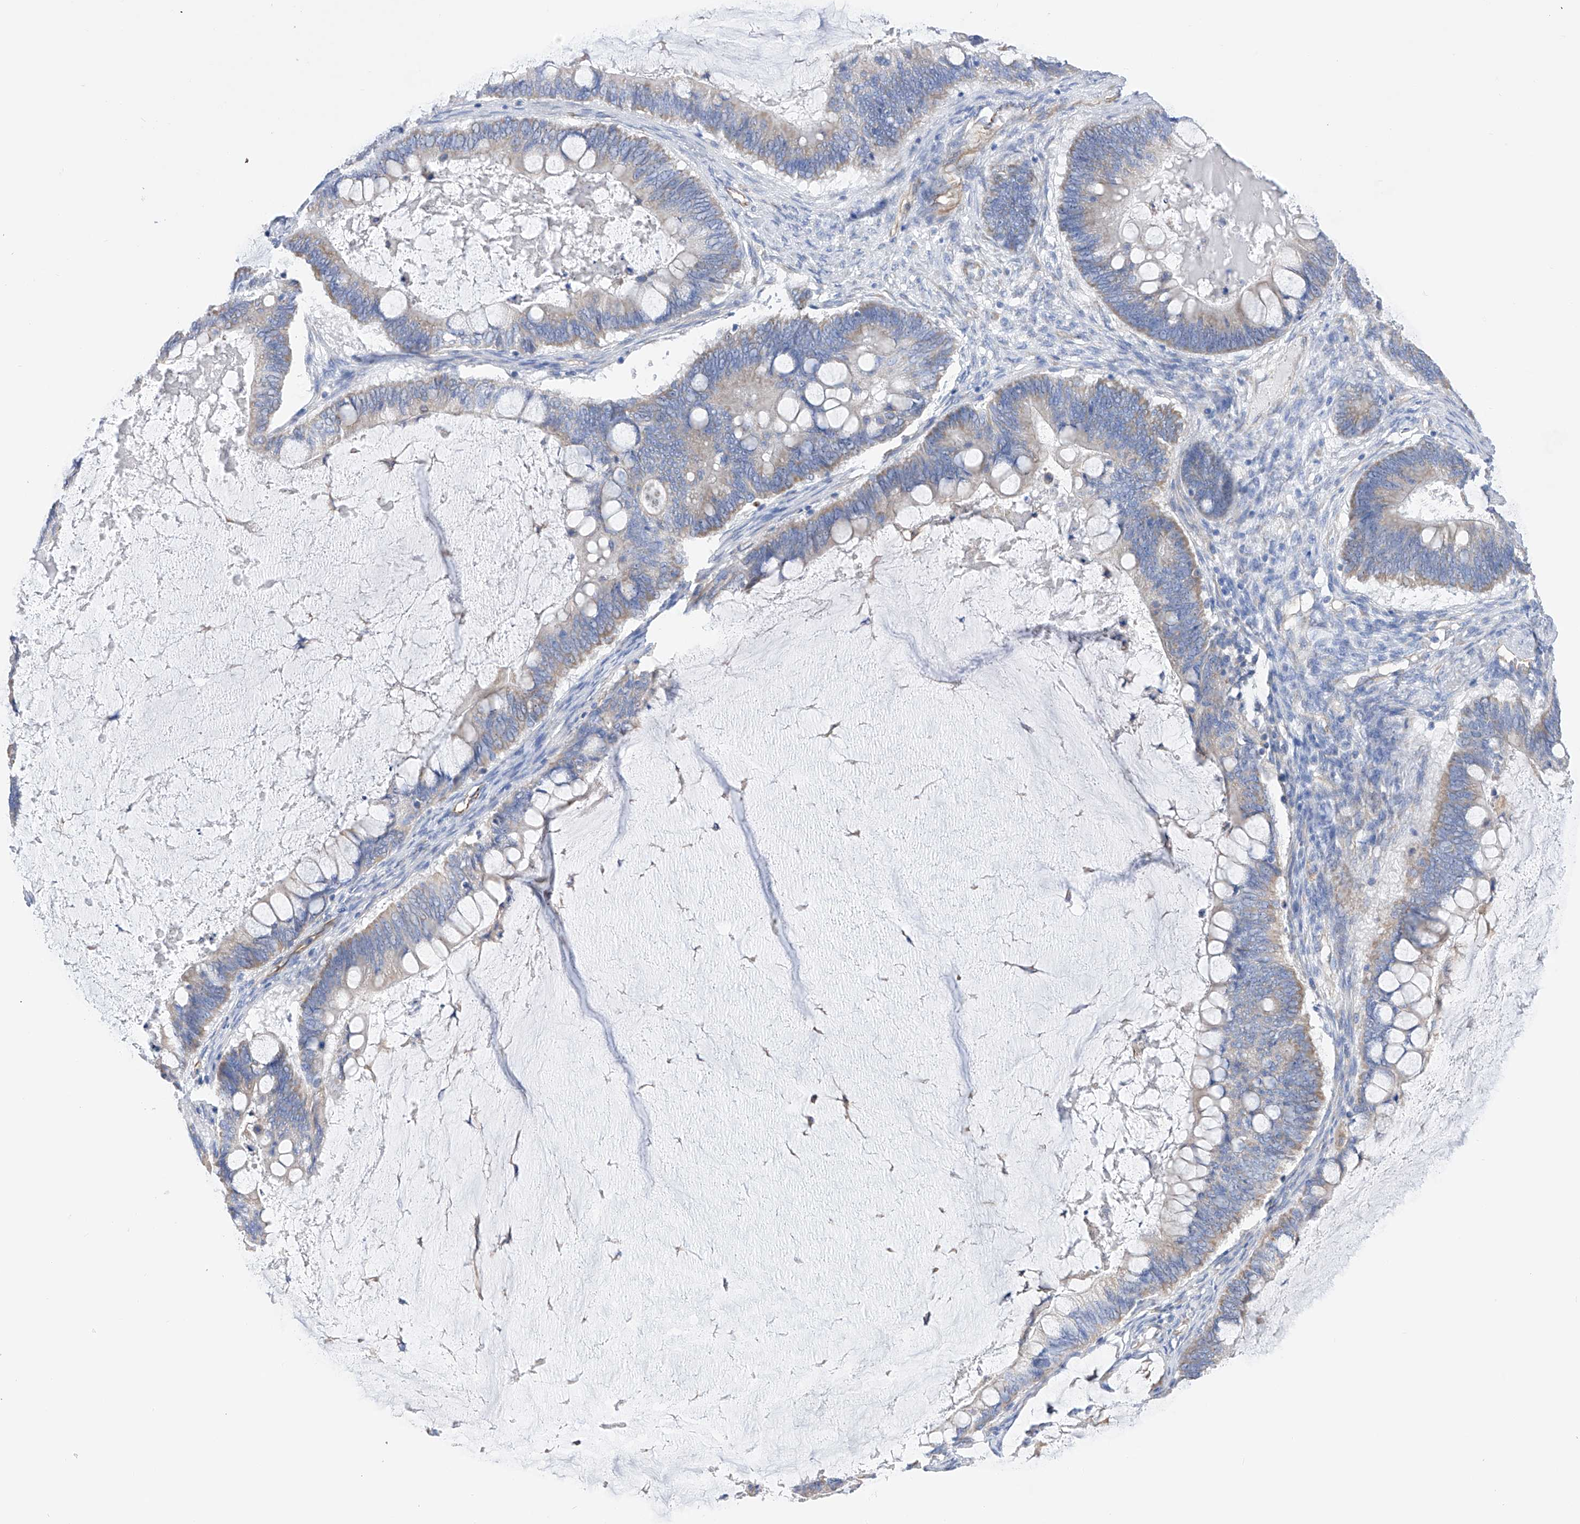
{"staining": {"intensity": "weak", "quantity": "25%-75%", "location": "cytoplasmic/membranous"}, "tissue": "ovarian cancer", "cell_type": "Tumor cells", "image_type": "cancer", "snomed": [{"axis": "morphology", "description": "Cystadenocarcinoma, mucinous, NOS"}, {"axis": "topography", "description": "Ovary"}], "caption": "IHC (DAB) staining of human ovarian mucinous cystadenocarcinoma reveals weak cytoplasmic/membranous protein positivity in about 25%-75% of tumor cells.", "gene": "FLG", "patient": {"sex": "female", "age": 61}}